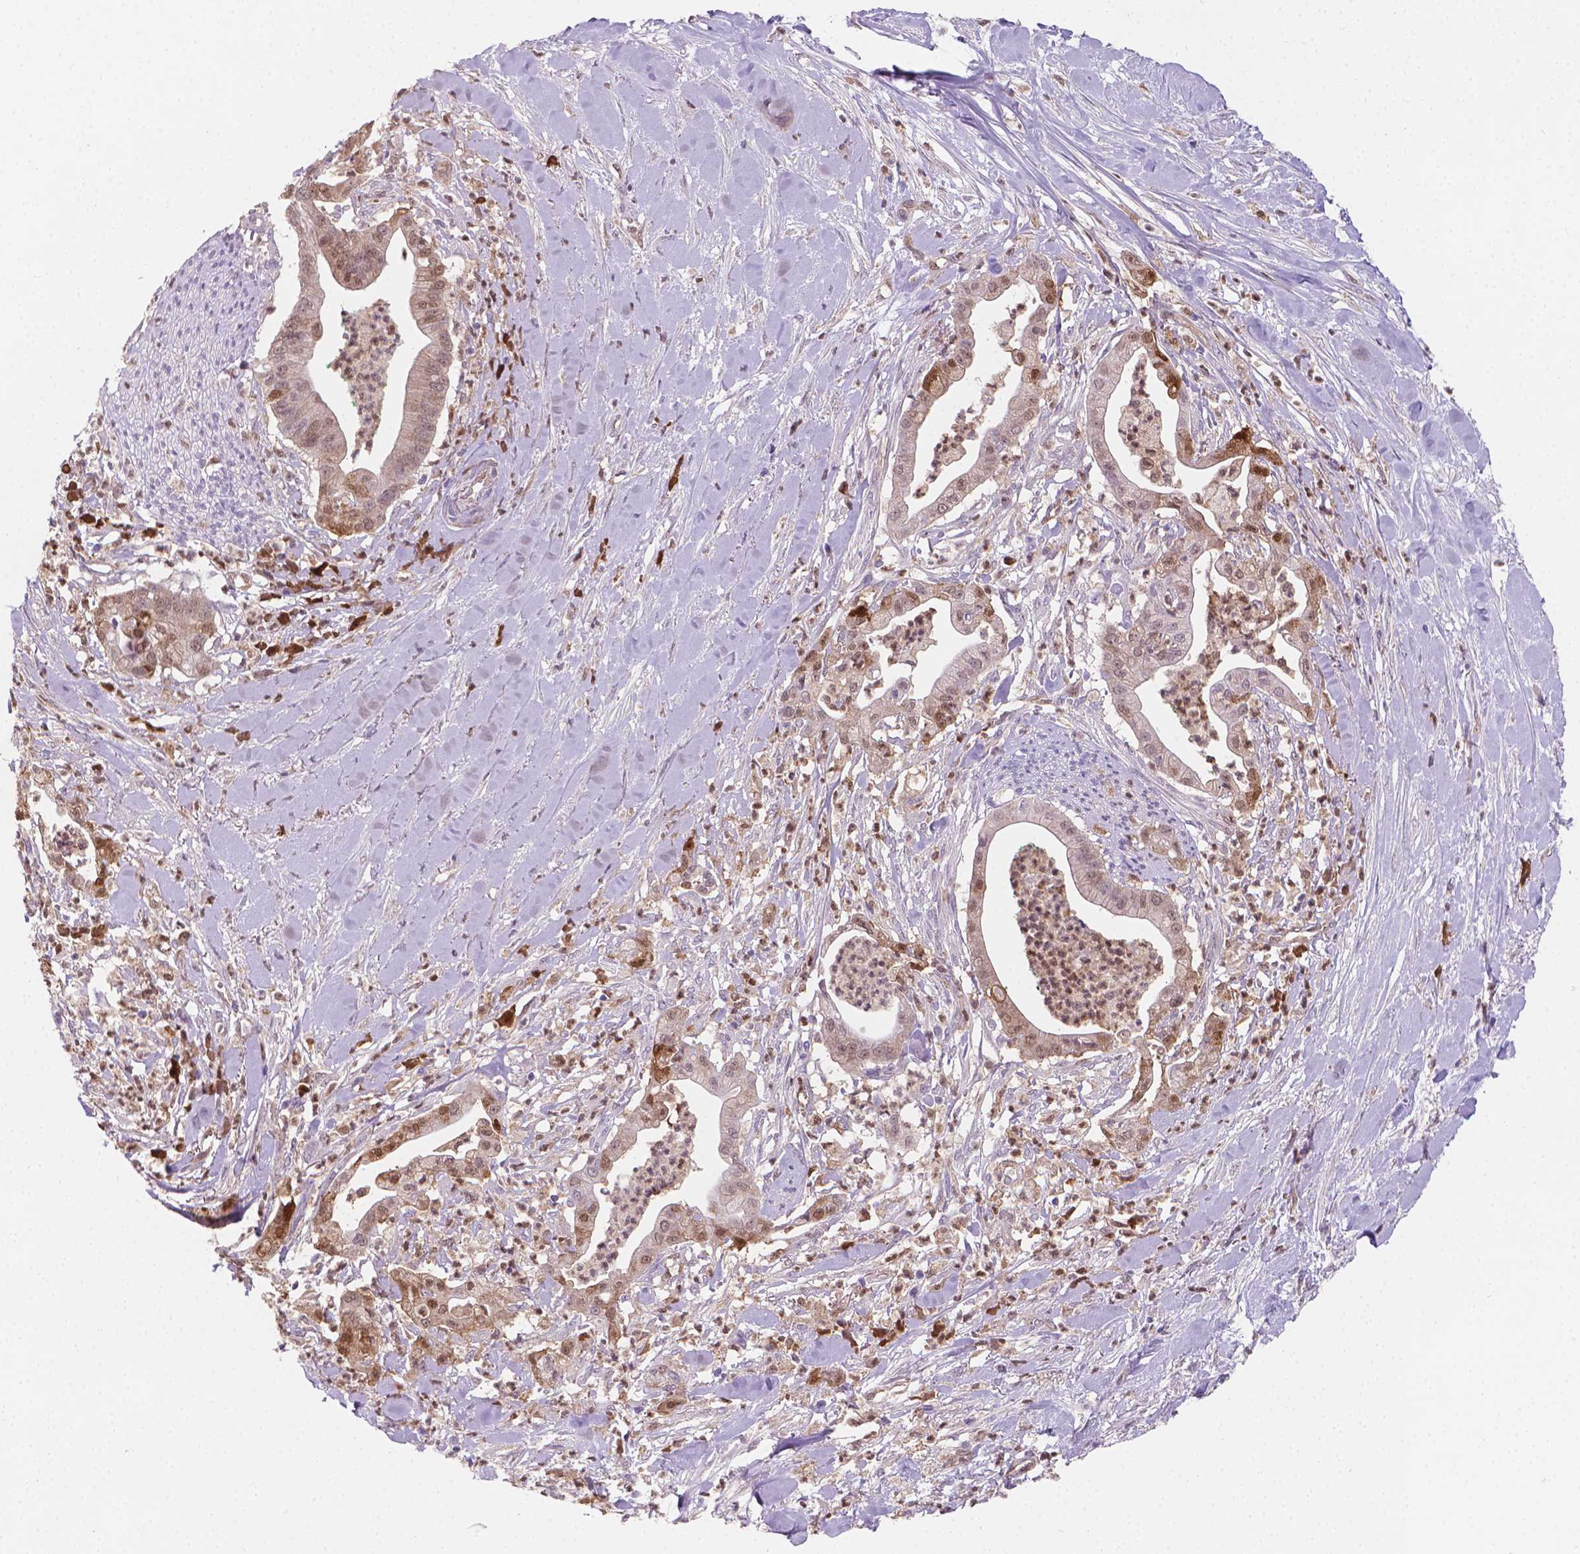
{"staining": {"intensity": "moderate", "quantity": "<25%", "location": "nuclear"}, "tissue": "pancreatic cancer", "cell_type": "Tumor cells", "image_type": "cancer", "snomed": [{"axis": "morphology", "description": "Normal tissue, NOS"}, {"axis": "morphology", "description": "Adenocarcinoma, NOS"}, {"axis": "topography", "description": "Lymph node"}, {"axis": "topography", "description": "Pancreas"}], "caption": "There is low levels of moderate nuclear staining in tumor cells of adenocarcinoma (pancreatic), as demonstrated by immunohistochemical staining (brown color).", "gene": "TNFAIP2", "patient": {"sex": "female", "age": 58}}